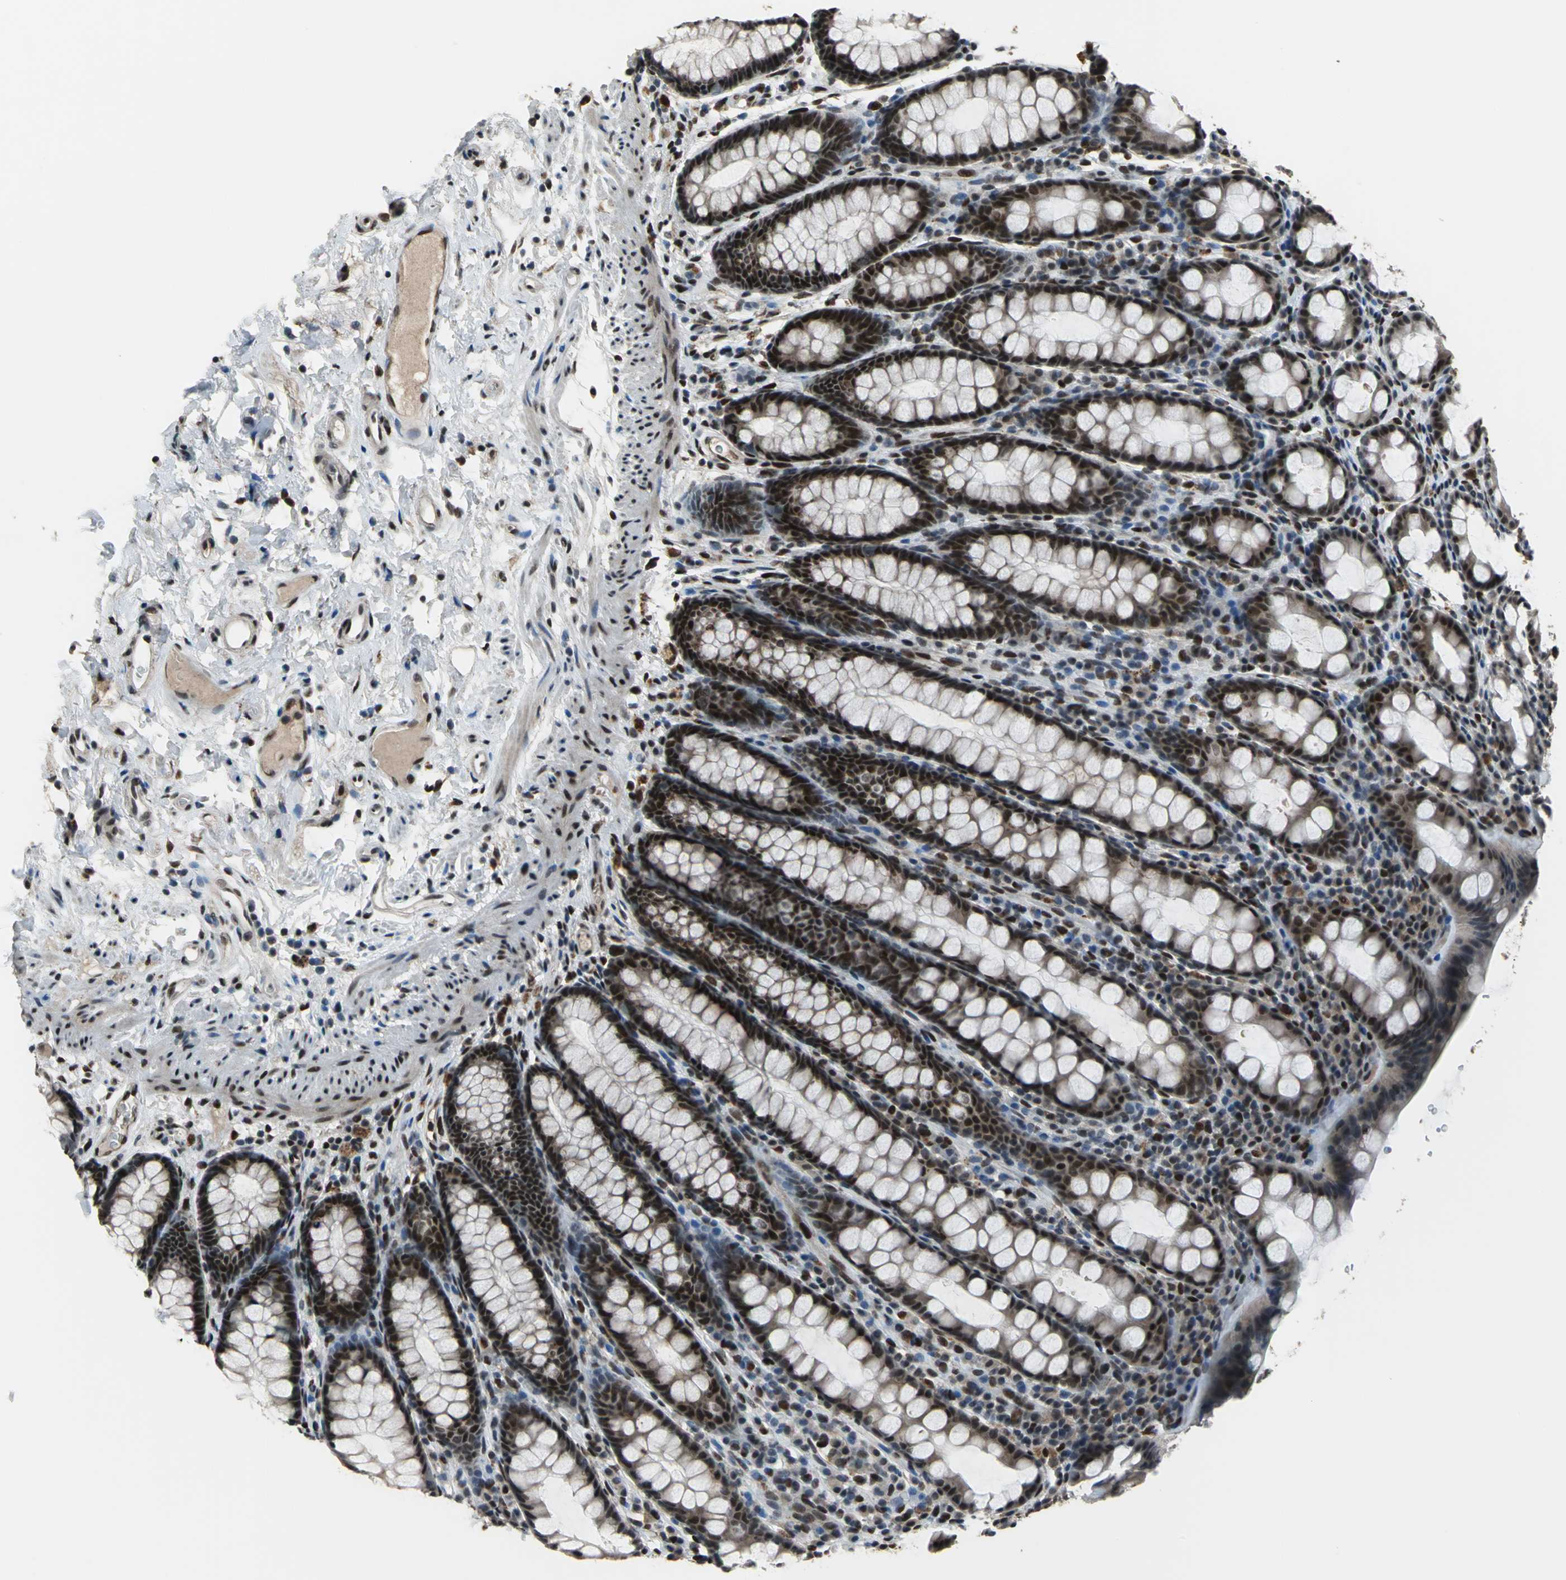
{"staining": {"intensity": "strong", "quantity": ">75%", "location": "nuclear"}, "tissue": "rectum", "cell_type": "Glandular cells", "image_type": "normal", "snomed": [{"axis": "morphology", "description": "Normal tissue, NOS"}, {"axis": "topography", "description": "Rectum"}], "caption": "Rectum stained with a protein marker reveals strong staining in glandular cells.", "gene": "ELF2", "patient": {"sex": "male", "age": 92}}